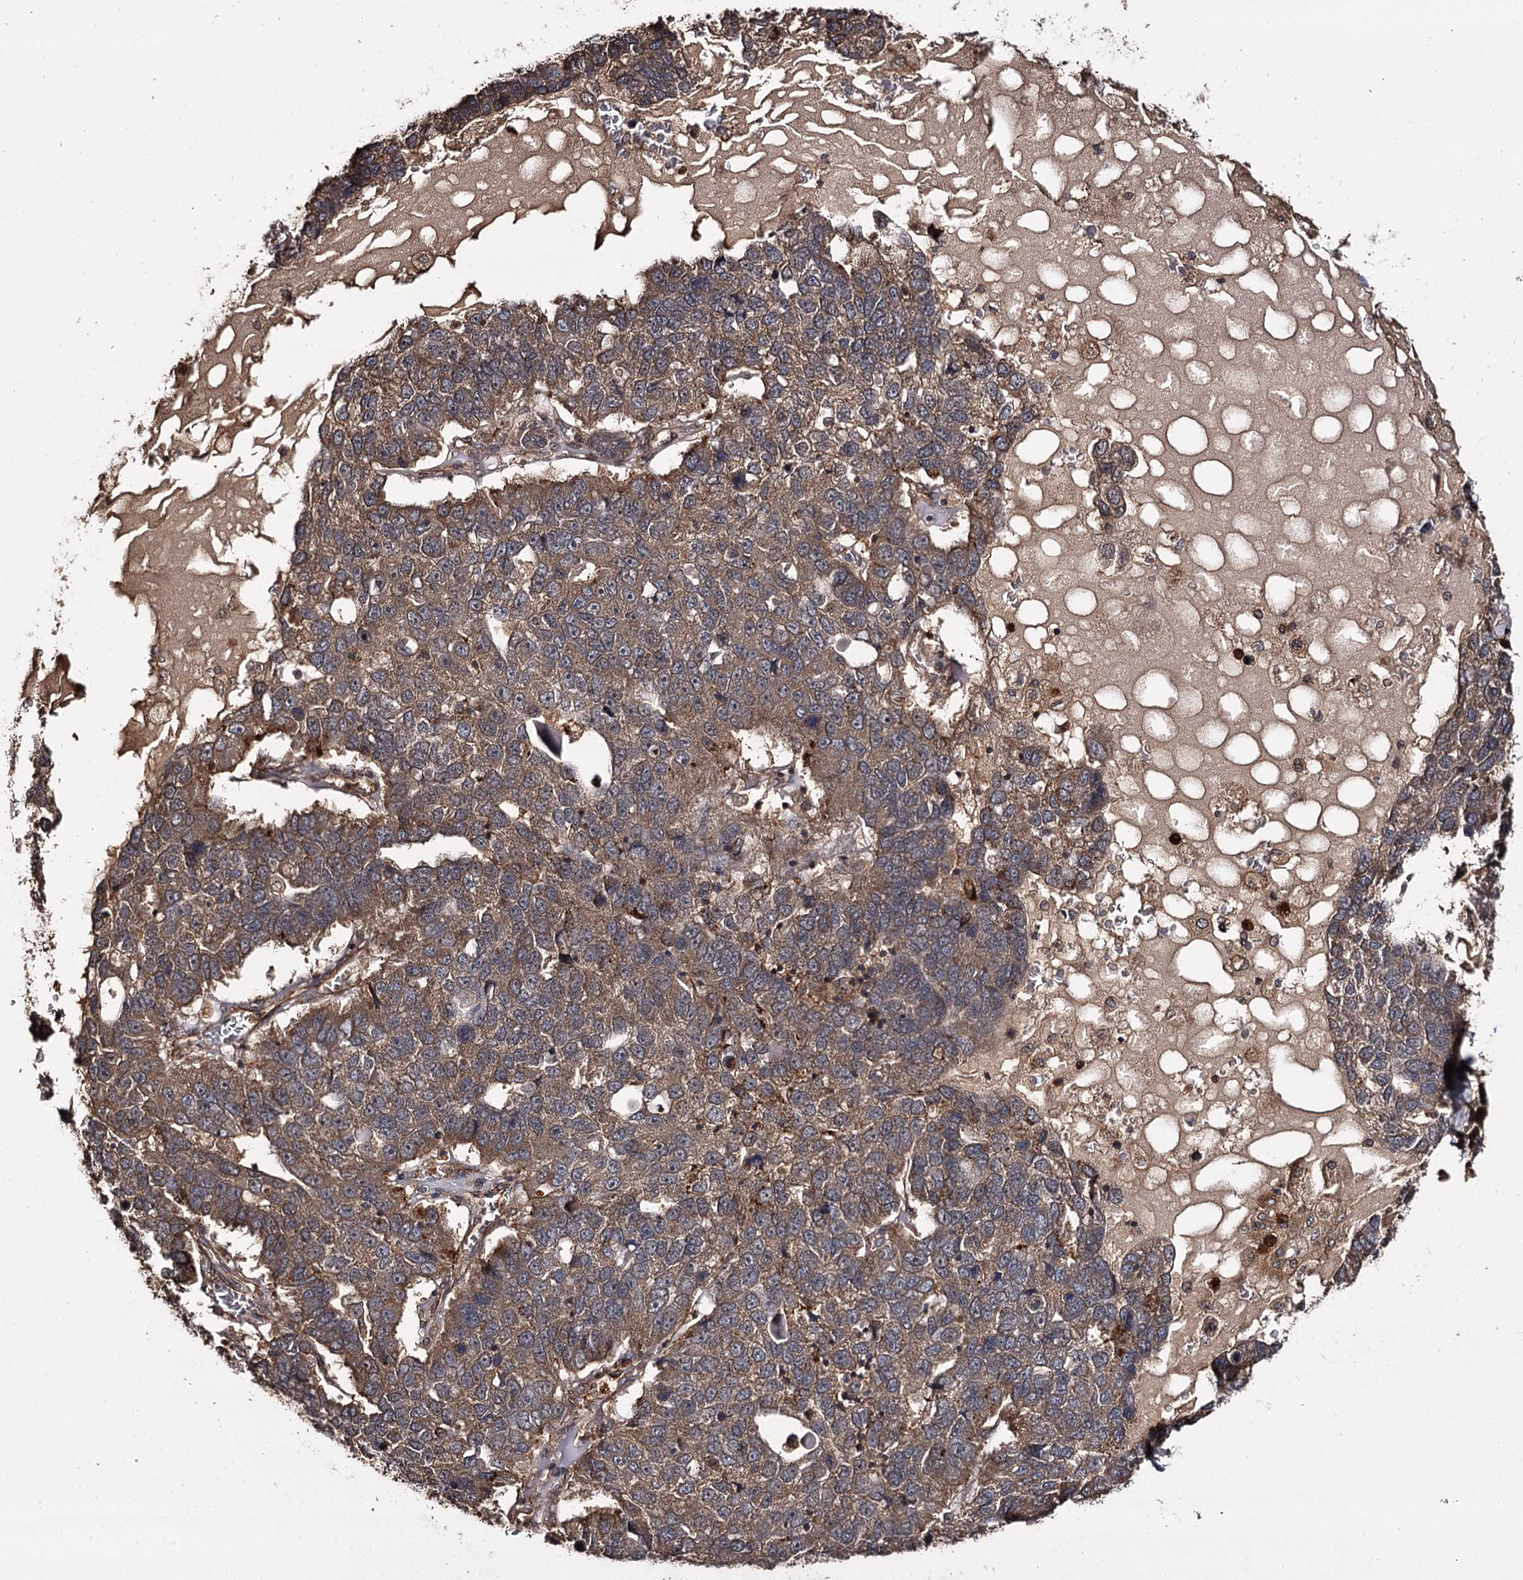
{"staining": {"intensity": "moderate", "quantity": ">75%", "location": "cytoplasmic/membranous"}, "tissue": "pancreatic cancer", "cell_type": "Tumor cells", "image_type": "cancer", "snomed": [{"axis": "morphology", "description": "Adenocarcinoma, NOS"}, {"axis": "topography", "description": "Pancreas"}], "caption": "High-magnification brightfield microscopy of pancreatic adenocarcinoma stained with DAB (brown) and counterstained with hematoxylin (blue). tumor cells exhibit moderate cytoplasmic/membranous staining is present in about>75% of cells. Nuclei are stained in blue.", "gene": "TTC12", "patient": {"sex": "female", "age": 61}}